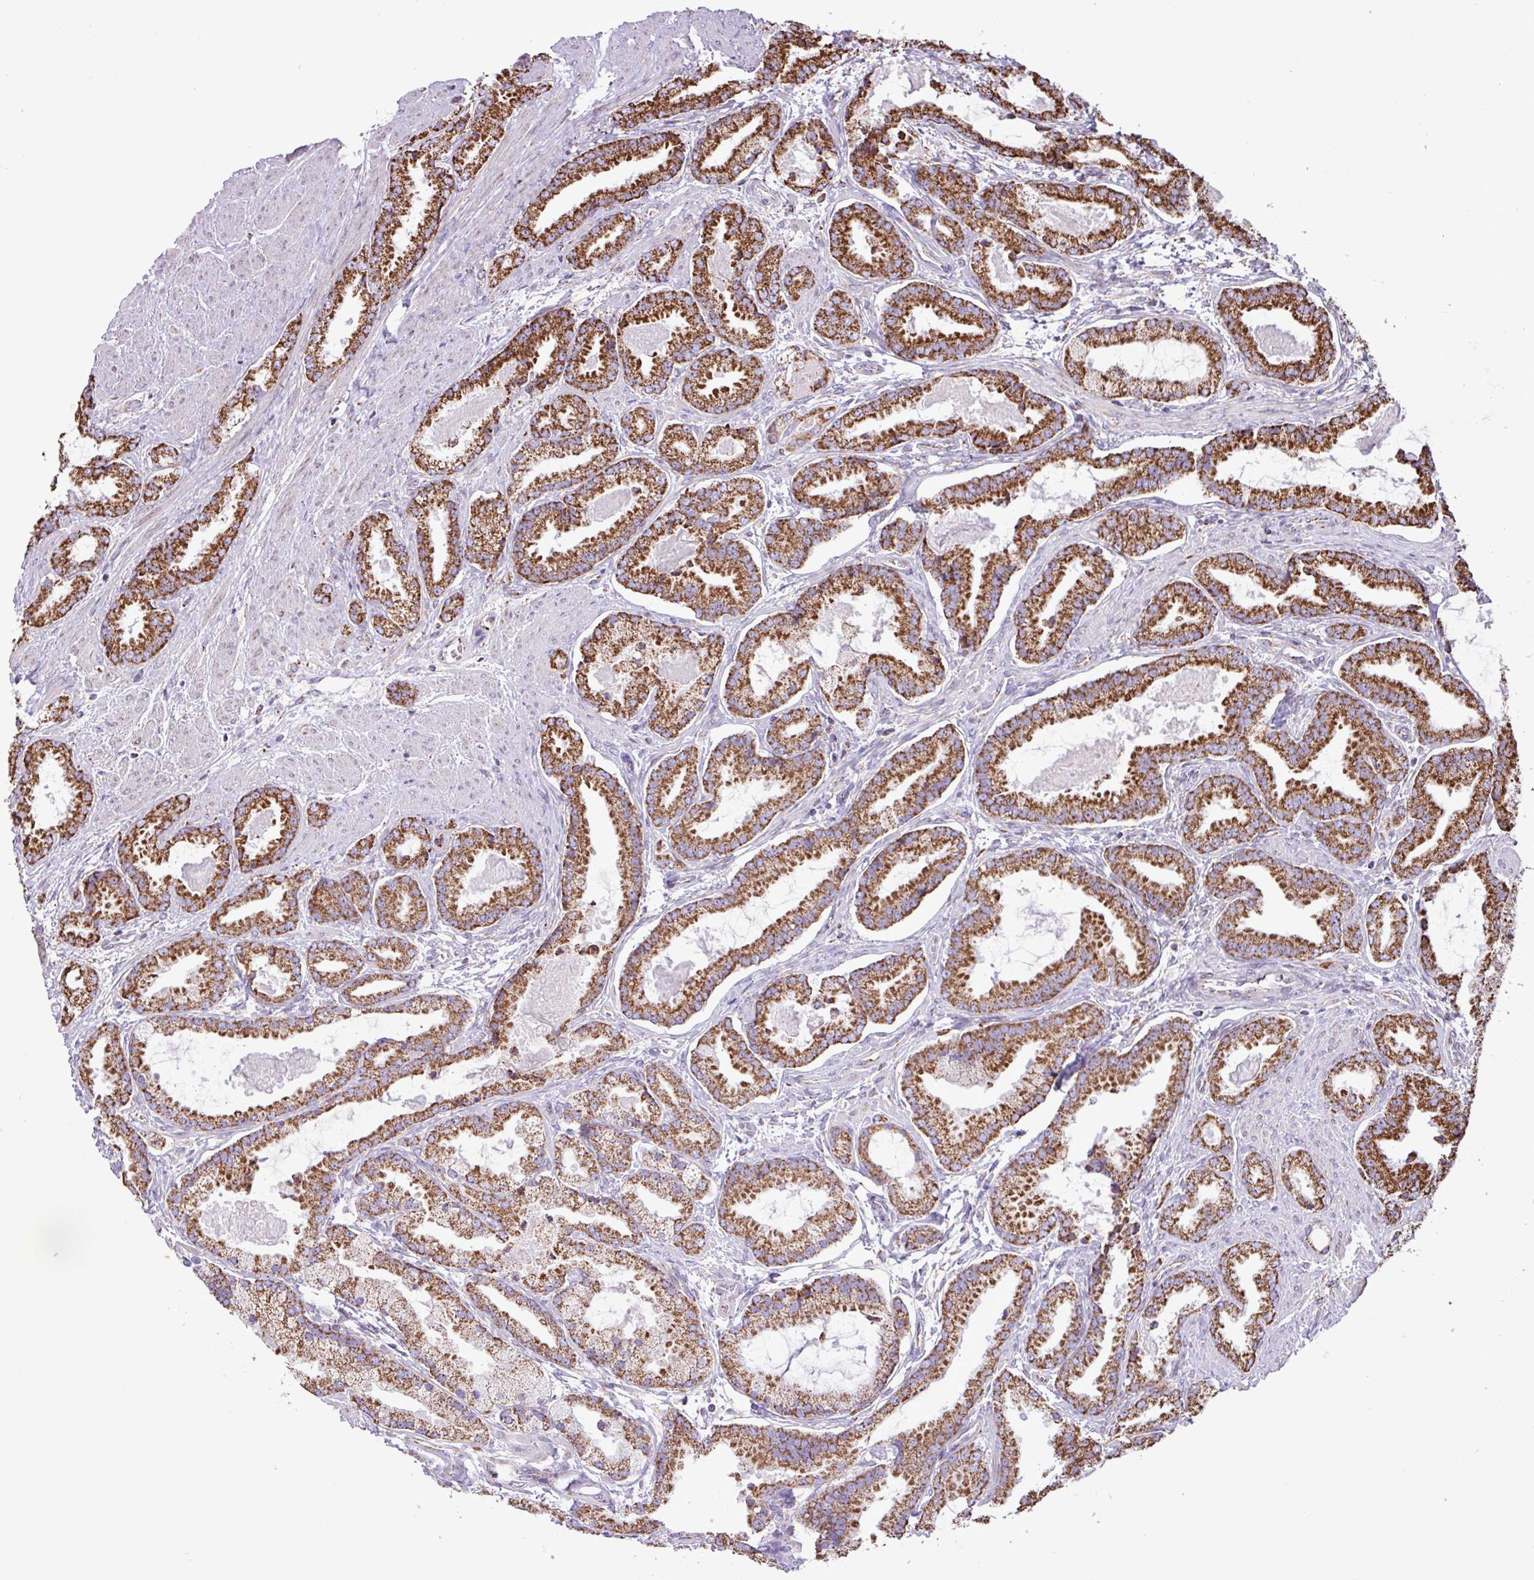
{"staining": {"intensity": "strong", "quantity": ">75%", "location": "cytoplasmic/membranous"}, "tissue": "prostate cancer", "cell_type": "Tumor cells", "image_type": "cancer", "snomed": [{"axis": "morphology", "description": "Adenocarcinoma, Low grade"}, {"axis": "topography", "description": "Prostate"}], "caption": "IHC (DAB) staining of prostate low-grade adenocarcinoma exhibits strong cytoplasmic/membranous protein staining in approximately >75% of tumor cells.", "gene": "RTL3", "patient": {"sex": "male", "age": 62}}